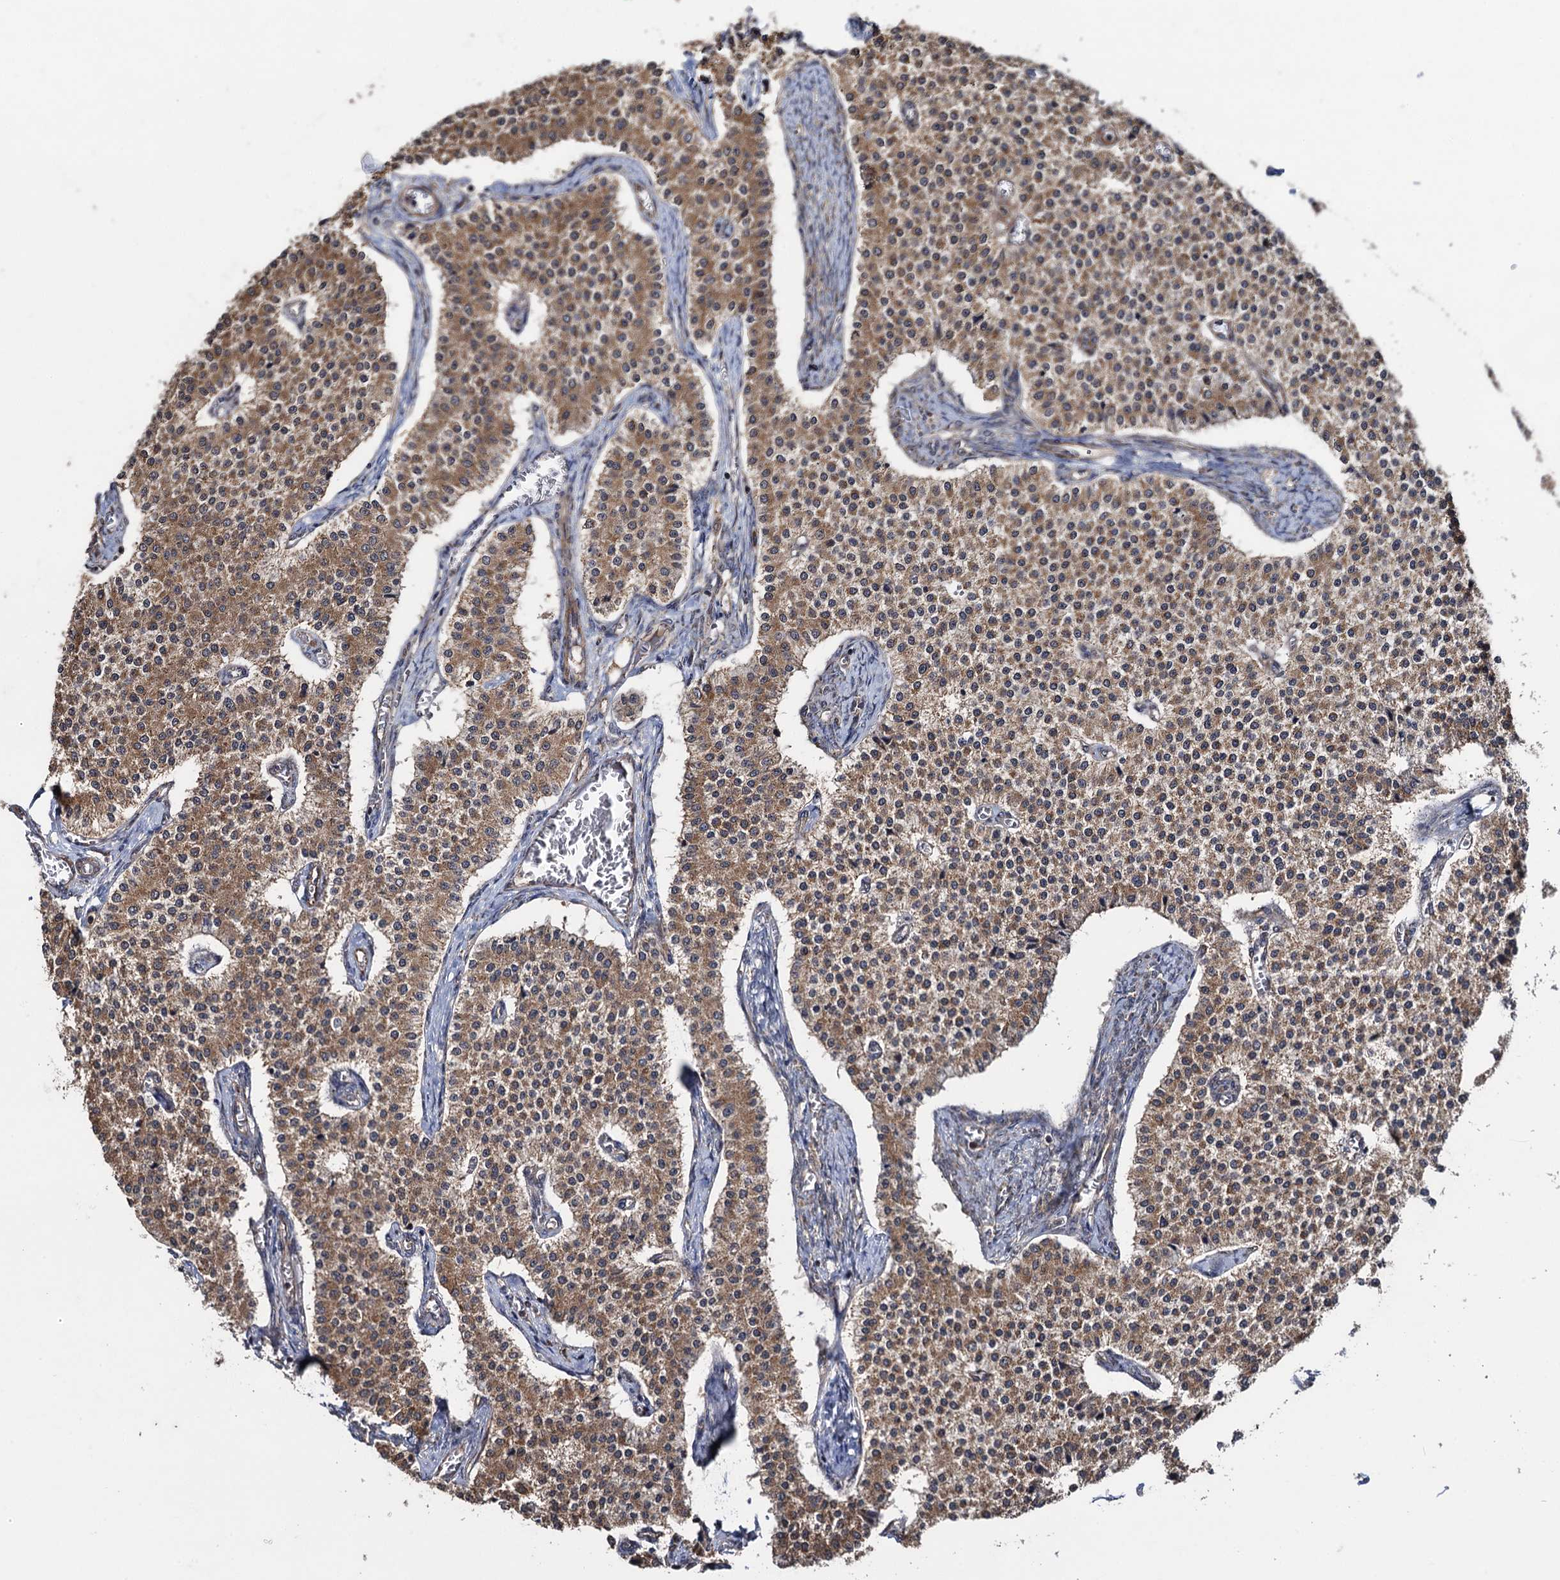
{"staining": {"intensity": "moderate", "quantity": ">75%", "location": "cytoplasmic/membranous"}, "tissue": "carcinoid", "cell_type": "Tumor cells", "image_type": "cancer", "snomed": [{"axis": "morphology", "description": "Carcinoid, malignant, NOS"}, {"axis": "topography", "description": "Colon"}], "caption": "Protein staining exhibits moderate cytoplasmic/membranous expression in about >75% of tumor cells in malignant carcinoid. (DAB = brown stain, brightfield microscopy at high magnification).", "gene": "HAUS1", "patient": {"sex": "female", "age": 52}}